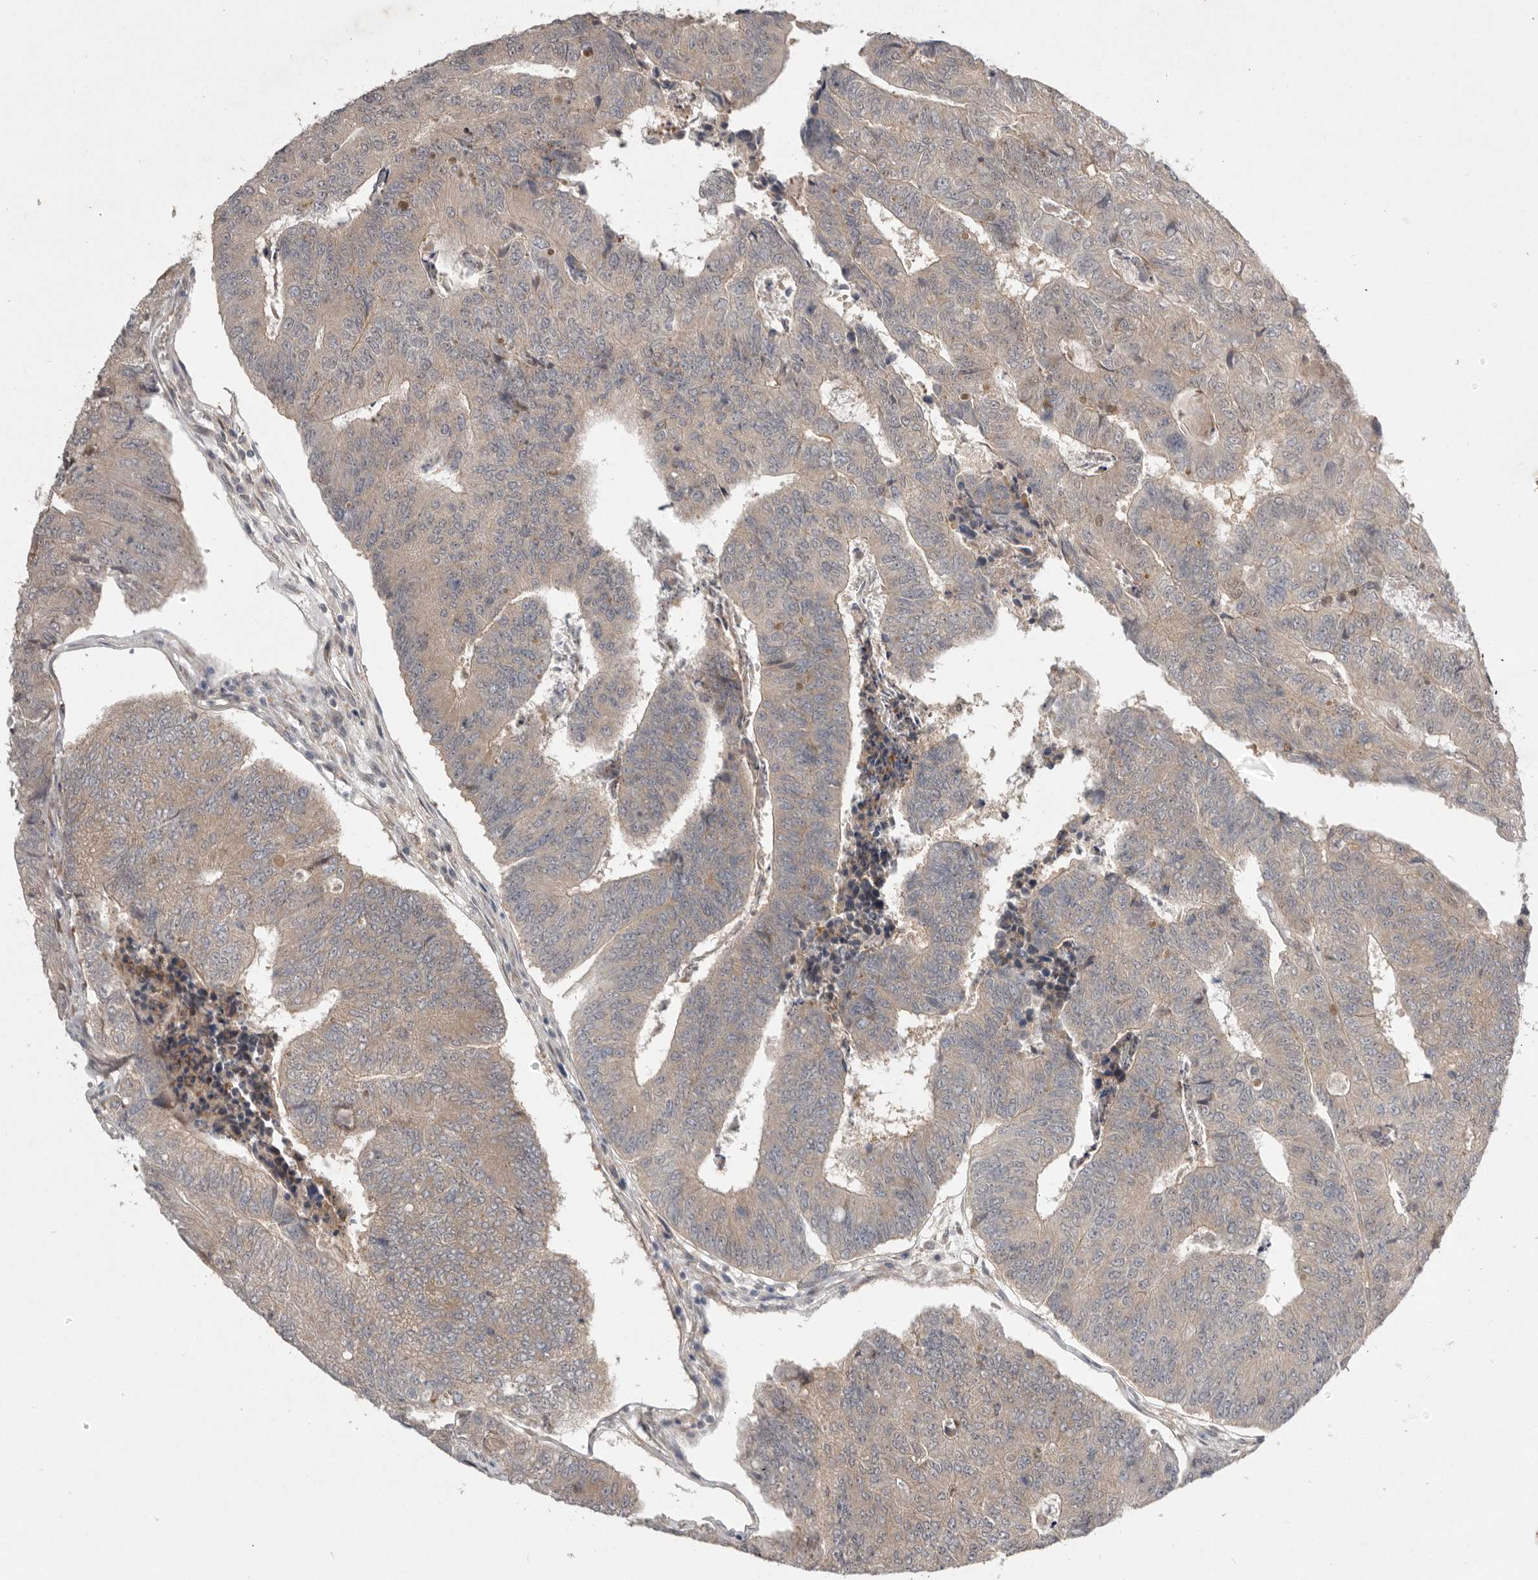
{"staining": {"intensity": "weak", "quantity": ">75%", "location": "cytoplasmic/membranous"}, "tissue": "colorectal cancer", "cell_type": "Tumor cells", "image_type": "cancer", "snomed": [{"axis": "morphology", "description": "Adenocarcinoma, NOS"}, {"axis": "topography", "description": "Colon"}], "caption": "A photomicrograph showing weak cytoplasmic/membranous positivity in about >75% of tumor cells in colorectal adenocarcinoma, as visualized by brown immunohistochemical staining.", "gene": "NSUN4", "patient": {"sex": "female", "age": 67}}